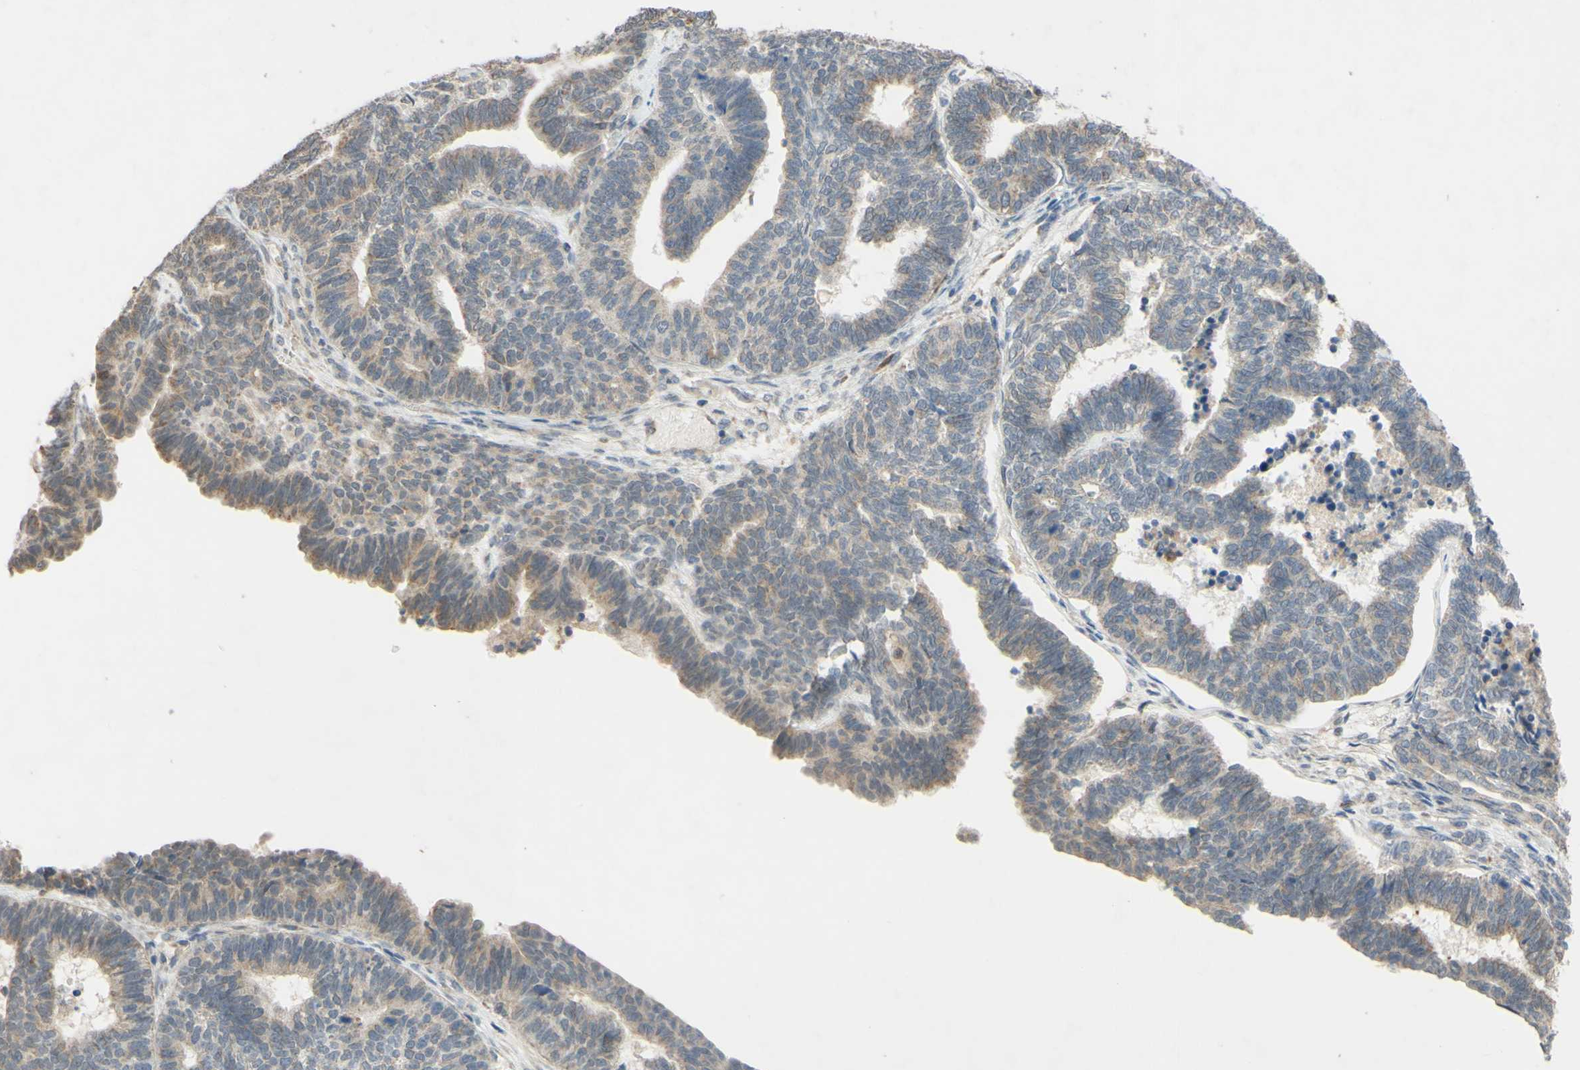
{"staining": {"intensity": "weak", "quantity": ">75%", "location": "cytoplasmic/membranous"}, "tissue": "endometrial cancer", "cell_type": "Tumor cells", "image_type": "cancer", "snomed": [{"axis": "morphology", "description": "Adenocarcinoma, NOS"}, {"axis": "topography", "description": "Endometrium"}], "caption": "Human adenocarcinoma (endometrial) stained with a brown dye demonstrates weak cytoplasmic/membranous positive positivity in about >75% of tumor cells.", "gene": "GATA1", "patient": {"sex": "female", "age": 70}}